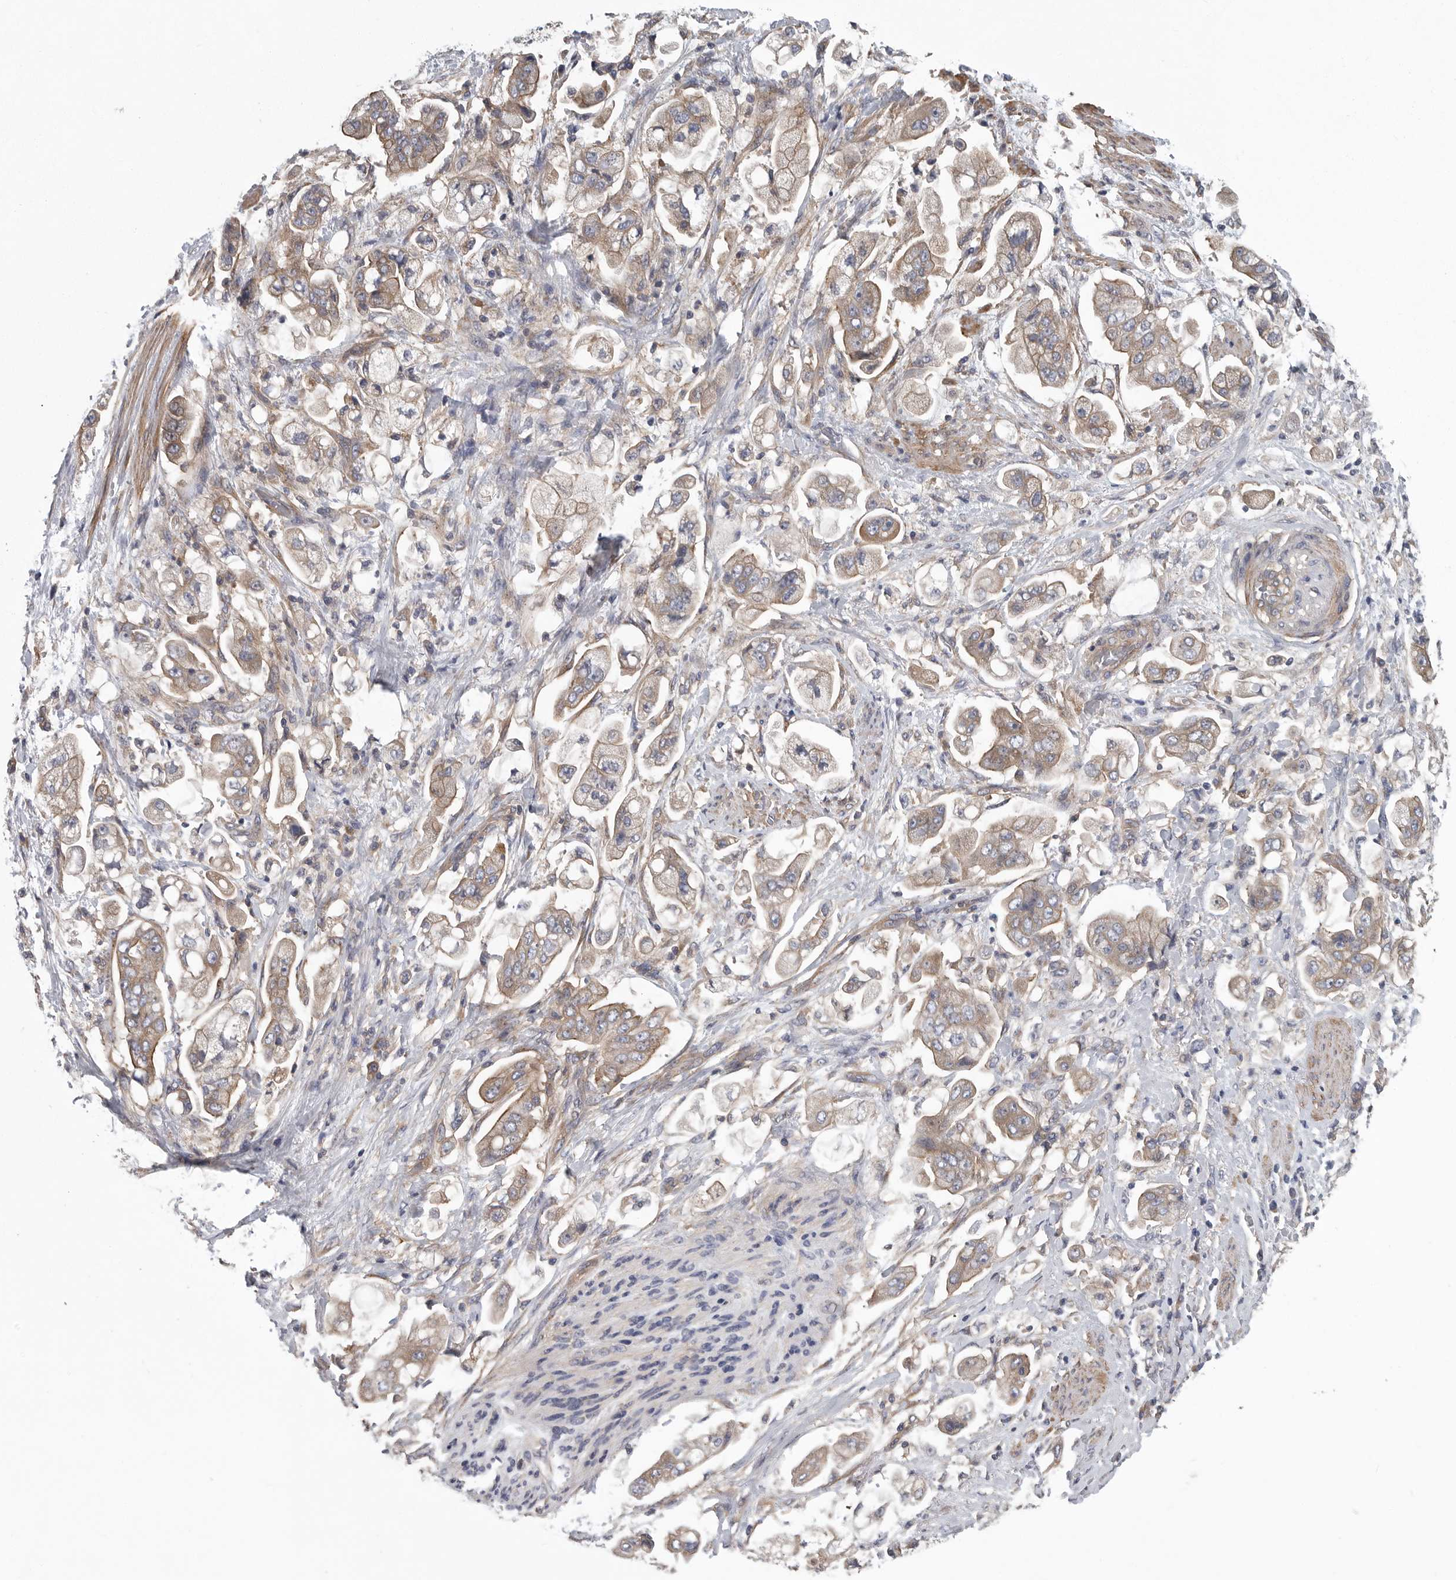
{"staining": {"intensity": "weak", "quantity": ">75%", "location": "cytoplasmic/membranous"}, "tissue": "stomach cancer", "cell_type": "Tumor cells", "image_type": "cancer", "snomed": [{"axis": "morphology", "description": "Adenocarcinoma, NOS"}, {"axis": "topography", "description": "Stomach"}], "caption": "Stomach cancer tissue demonstrates weak cytoplasmic/membranous expression in approximately >75% of tumor cells", "gene": "OXR1", "patient": {"sex": "male", "age": 62}}